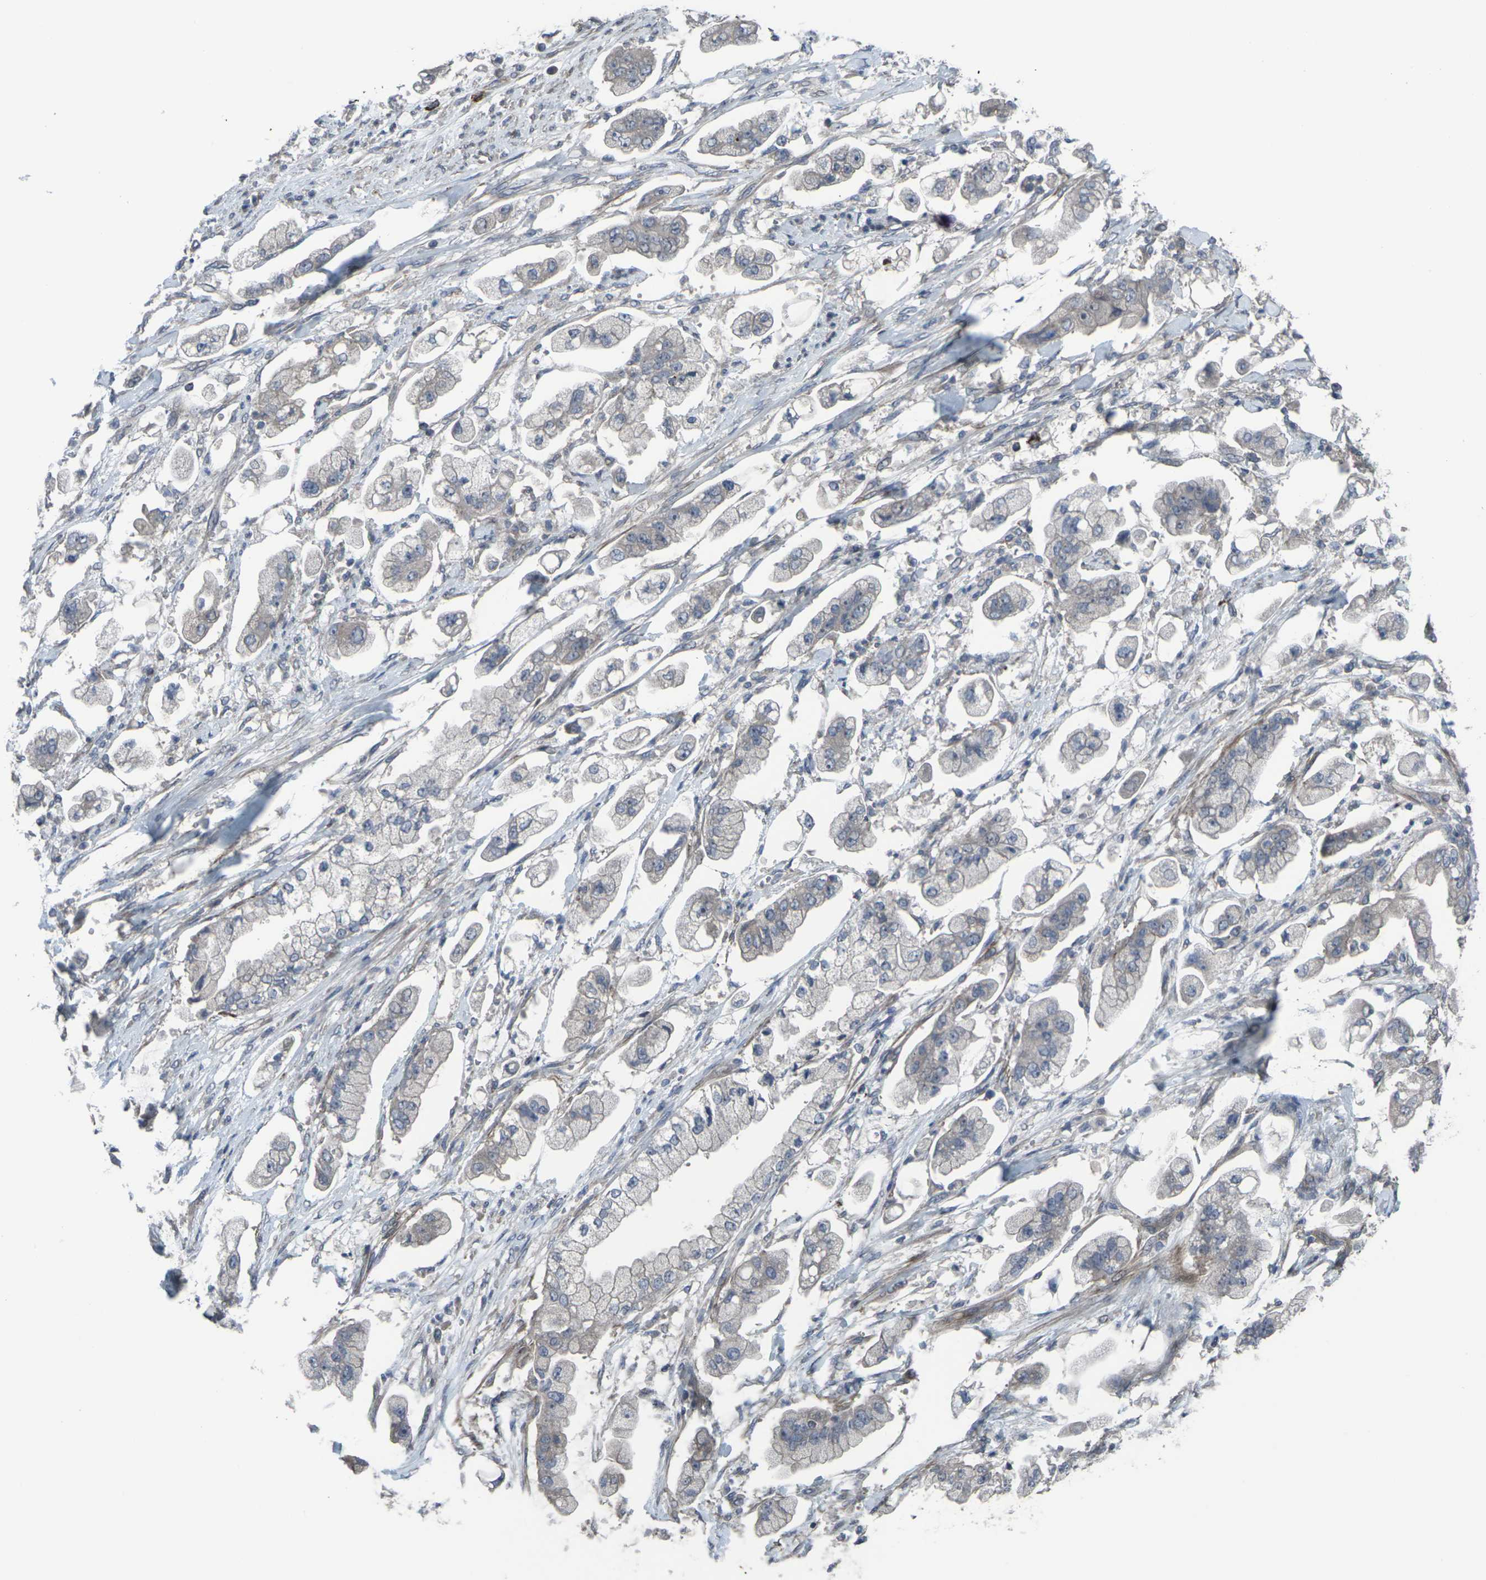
{"staining": {"intensity": "weak", "quantity": "<25%", "location": "cytoplasmic/membranous"}, "tissue": "stomach cancer", "cell_type": "Tumor cells", "image_type": "cancer", "snomed": [{"axis": "morphology", "description": "Adenocarcinoma, NOS"}, {"axis": "topography", "description": "Stomach"}], "caption": "An image of adenocarcinoma (stomach) stained for a protein shows no brown staining in tumor cells. The staining is performed using DAB brown chromogen with nuclei counter-stained in using hematoxylin.", "gene": "CCR10", "patient": {"sex": "male", "age": 62}}